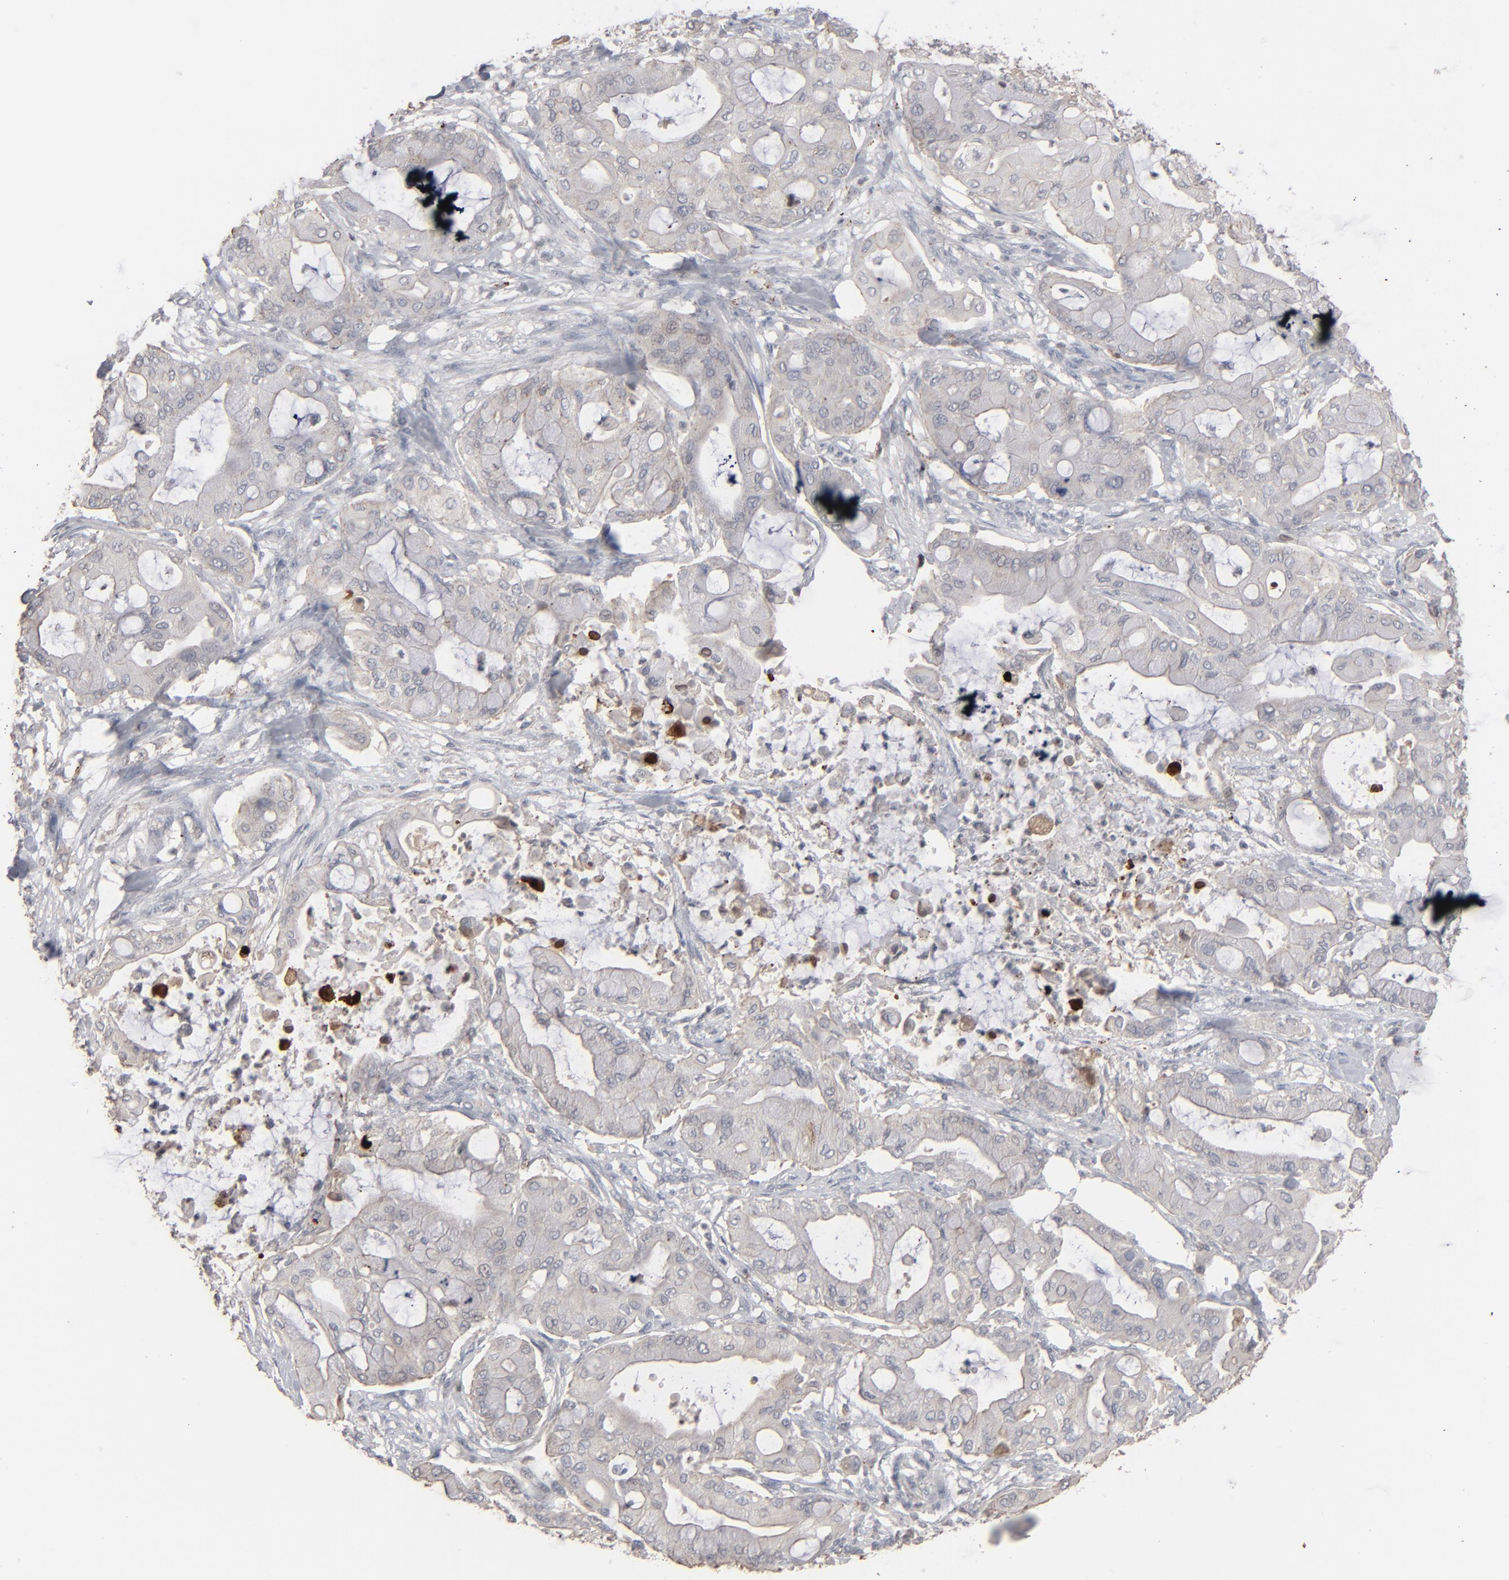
{"staining": {"intensity": "weak", "quantity": ">75%", "location": "cytoplasmic/membranous"}, "tissue": "pancreatic cancer", "cell_type": "Tumor cells", "image_type": "cancer", "snomed": [{"axis": "morphology", "description": "Adenocarcinoma, NOS"}, {"axis": "morphology", "description": "Adenocarcinoma, metastatic, NOS"}, {"axis": "topography", "description": "Lymph node"}, {"axis": "topography", "description": "Pancreas"}, {"axis": "topography", "description": "Duodenum"}], "caption": "Weak cytoplasmic/membranous positivity for a protein is seen in approximately >75% of tumor cells of pancreatic cancer (adenocarcinoma) using immunohistochemistry (IHC).", "gene": "STAT4", "patient": {"sex": "female", "age": 64}}